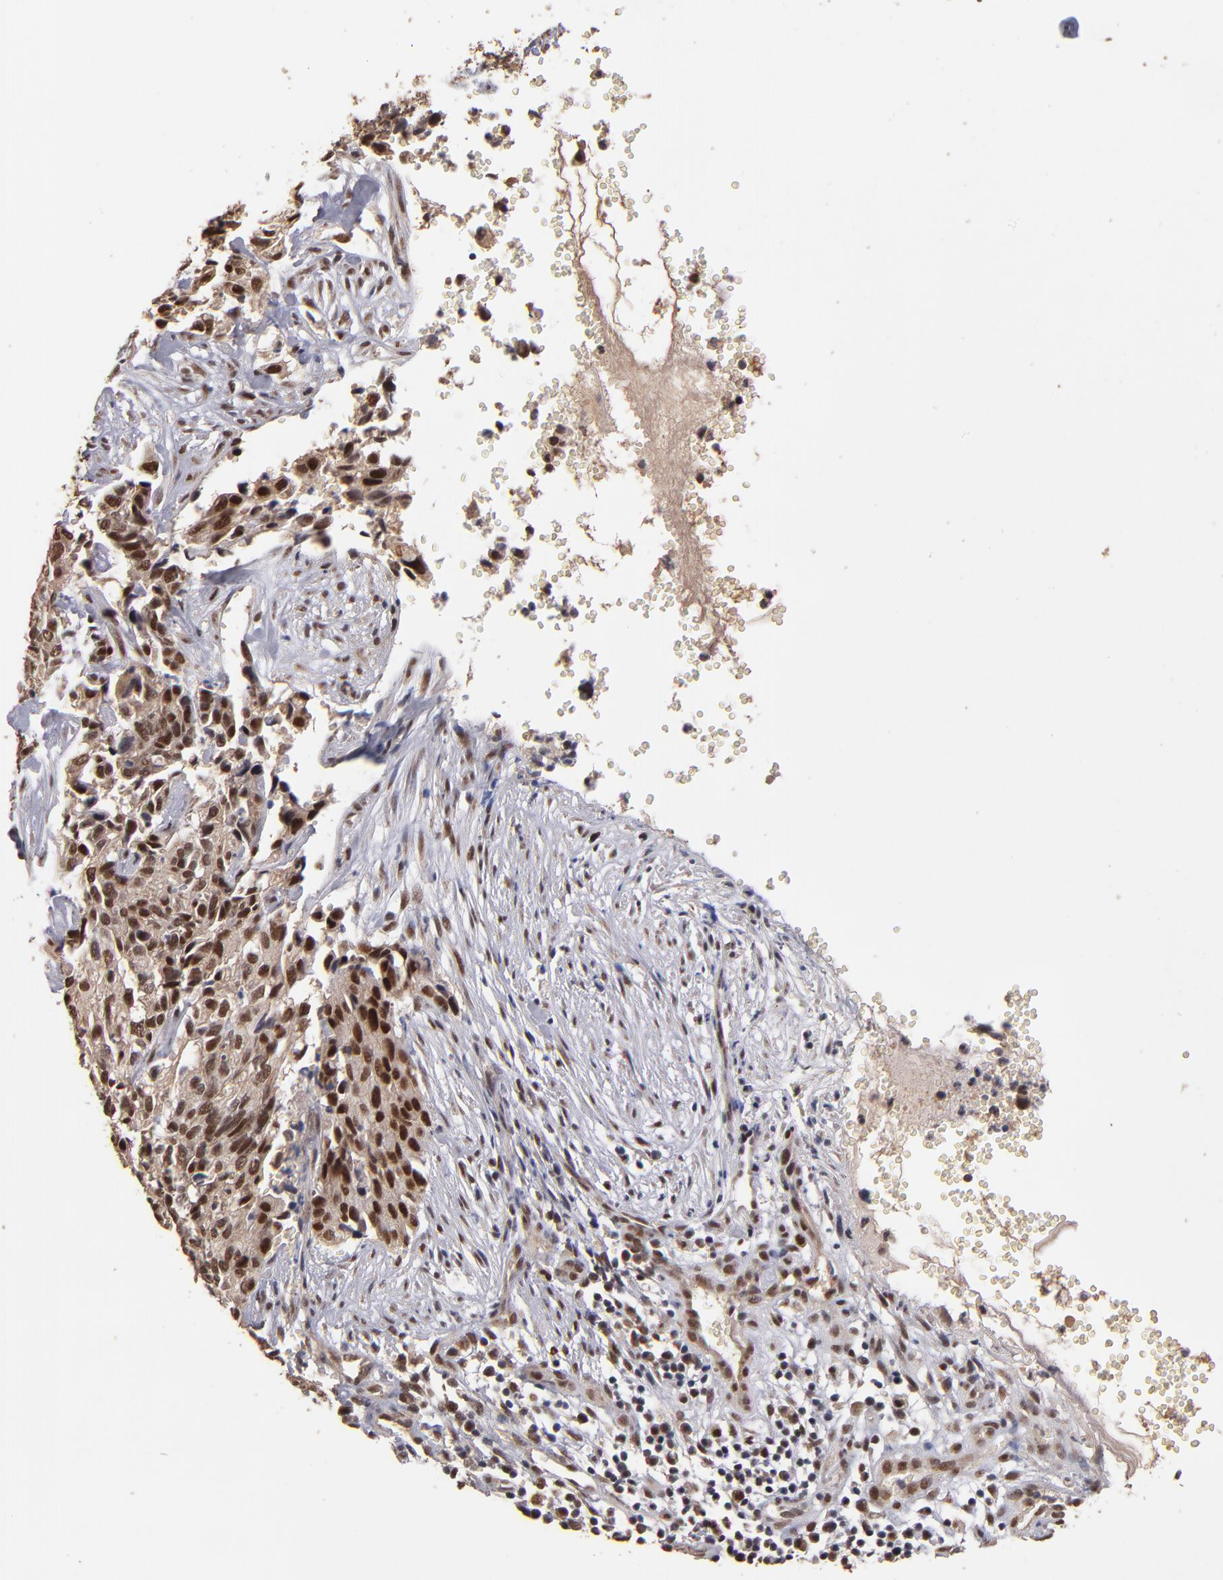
{"staining": {"intensity": "moderate", "quantity": ">75%", "location": "cytoplasmic/membranous,nuclear"}, "tissue": "cervical cancer", "cell_type": "Tumor cells", "image_type": "cancer", "snomed": [{"axis": "morphology", "description": "Normal tissue, NOS"}, {"axis": "morphology", "description": "Squamous cell carcinoma, NOS"}, {"axis": "topography", "description": "Cervix"}], "caption": "Tumor cells exhibit moderate cytoplasmic/membranous and nuclear positivity in approximately >75% of cells in cervical squamous cell carcinoma.", "gene": "EAPP", "patient": {"sex": "female", "age": 45}}